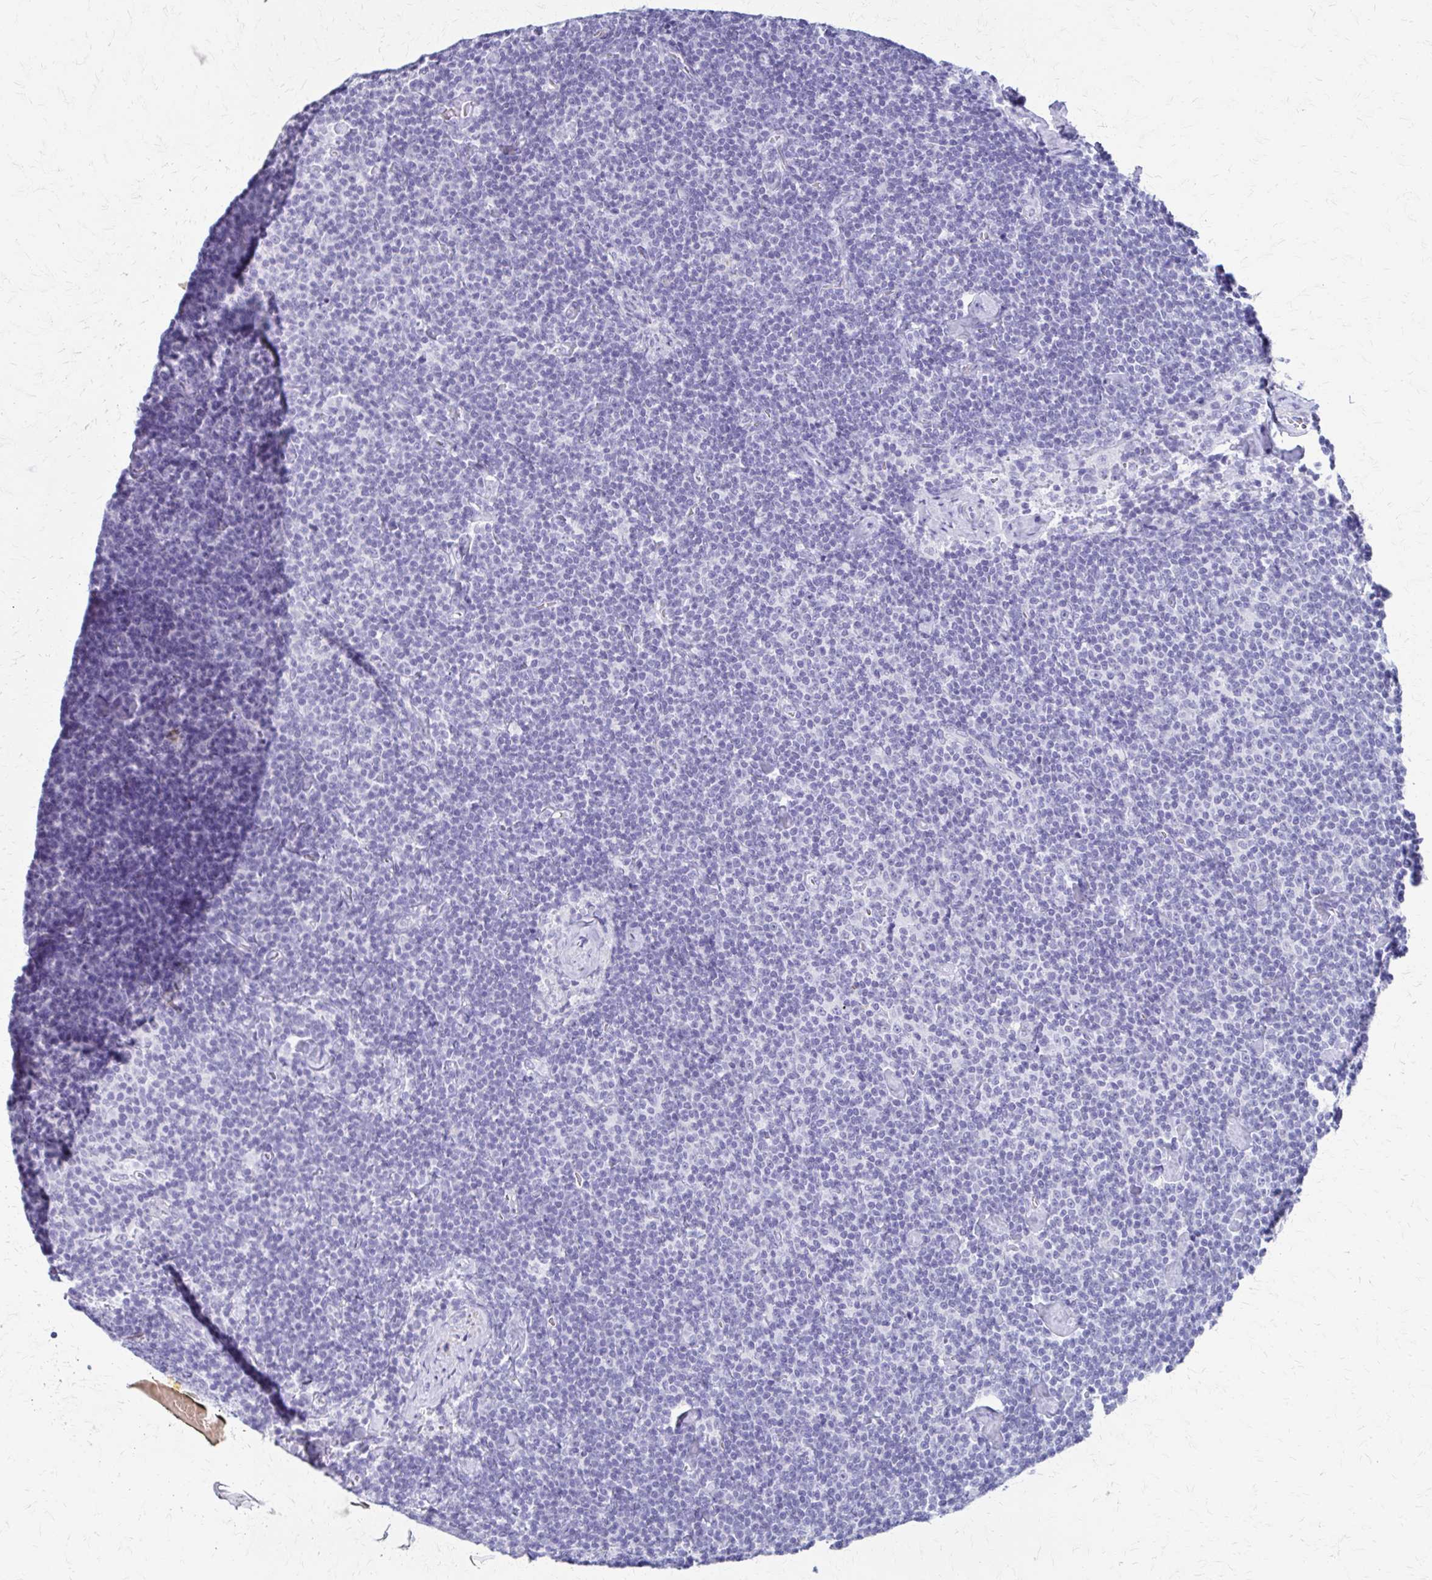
{"staining": {"intensity": "negative", "quantity": "none", "location": "none"}, "tissue": "lymphoma", "cell_type": "Tumor cells", "image_type": "cancer", "snomed": [{"axis": "morphology", "description": "Malignant lymphoma, non-Hodgkin's type, Low grade"}, {"axis": "topography", "description": "Lymph node"}], "caption": "Tumor cells are negative for protein expression in human low-grade malignant lymphoma, non-Hodgkin's type.", "gene": "ZSCAN5B", "patient": {"sex": "male", "age": 81}}